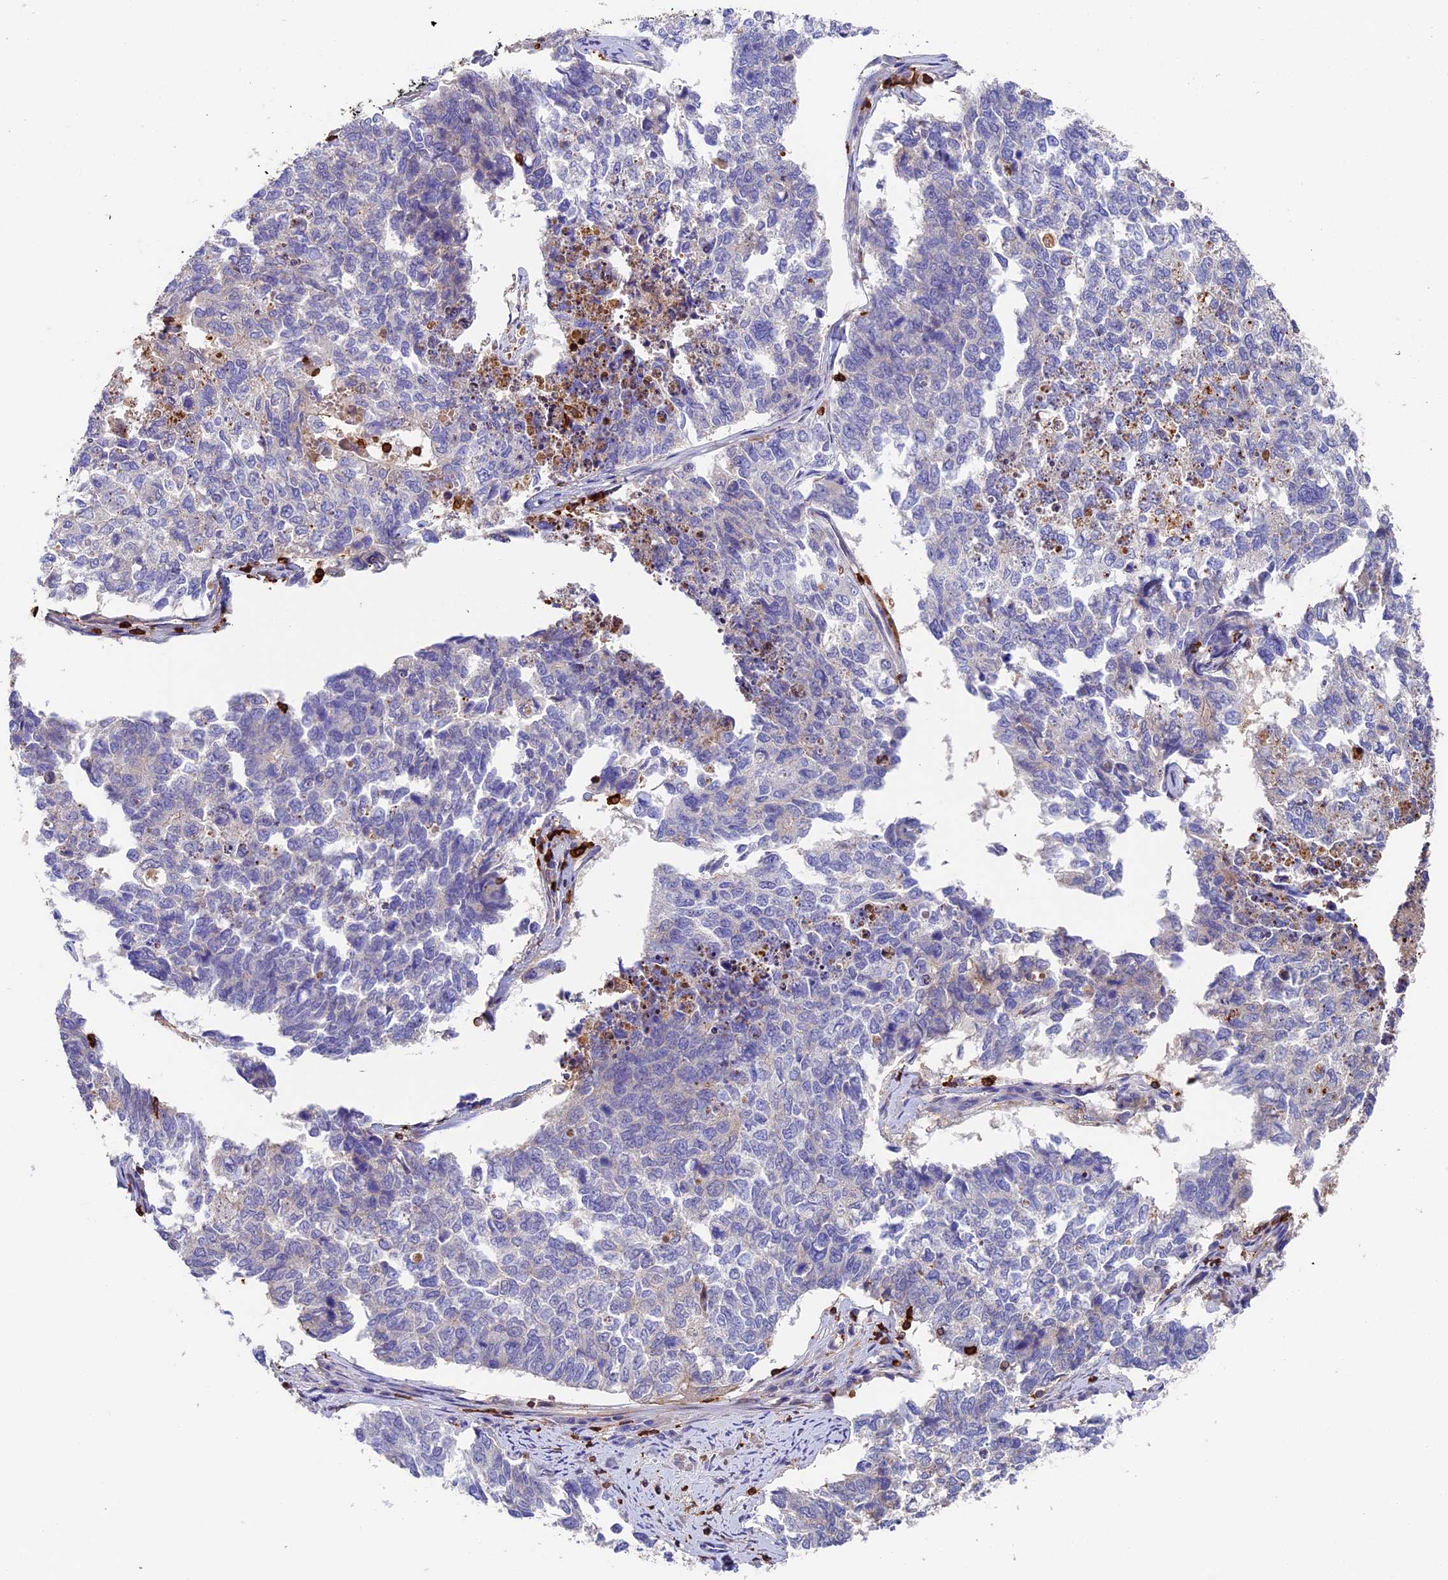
{"staining": {"intensity": "negative", "quantity": "none", "location": "none"}, "tissue": "cervical cancer", "cell_type": "Tumor cells", "image_type": "cancer", "snomed": [{"axis": "morphology", "description": "Squamous cell carcinoma, NOS"}, {"axis": "topography", "description": "Cervix"}], "caption": "Cervical cancer (squamous cell carcinoma) was stained to show a protein in brown. There is no significant positivity in tumor cells. Brightfield microscopy of IHC stained with DAB (3,3'-diaminobenzidine) (brown) and hematoxylin (blue), captured at high magnification.", "gene": "ADAT1", "patient": {"sex": "female", "age": 63}}